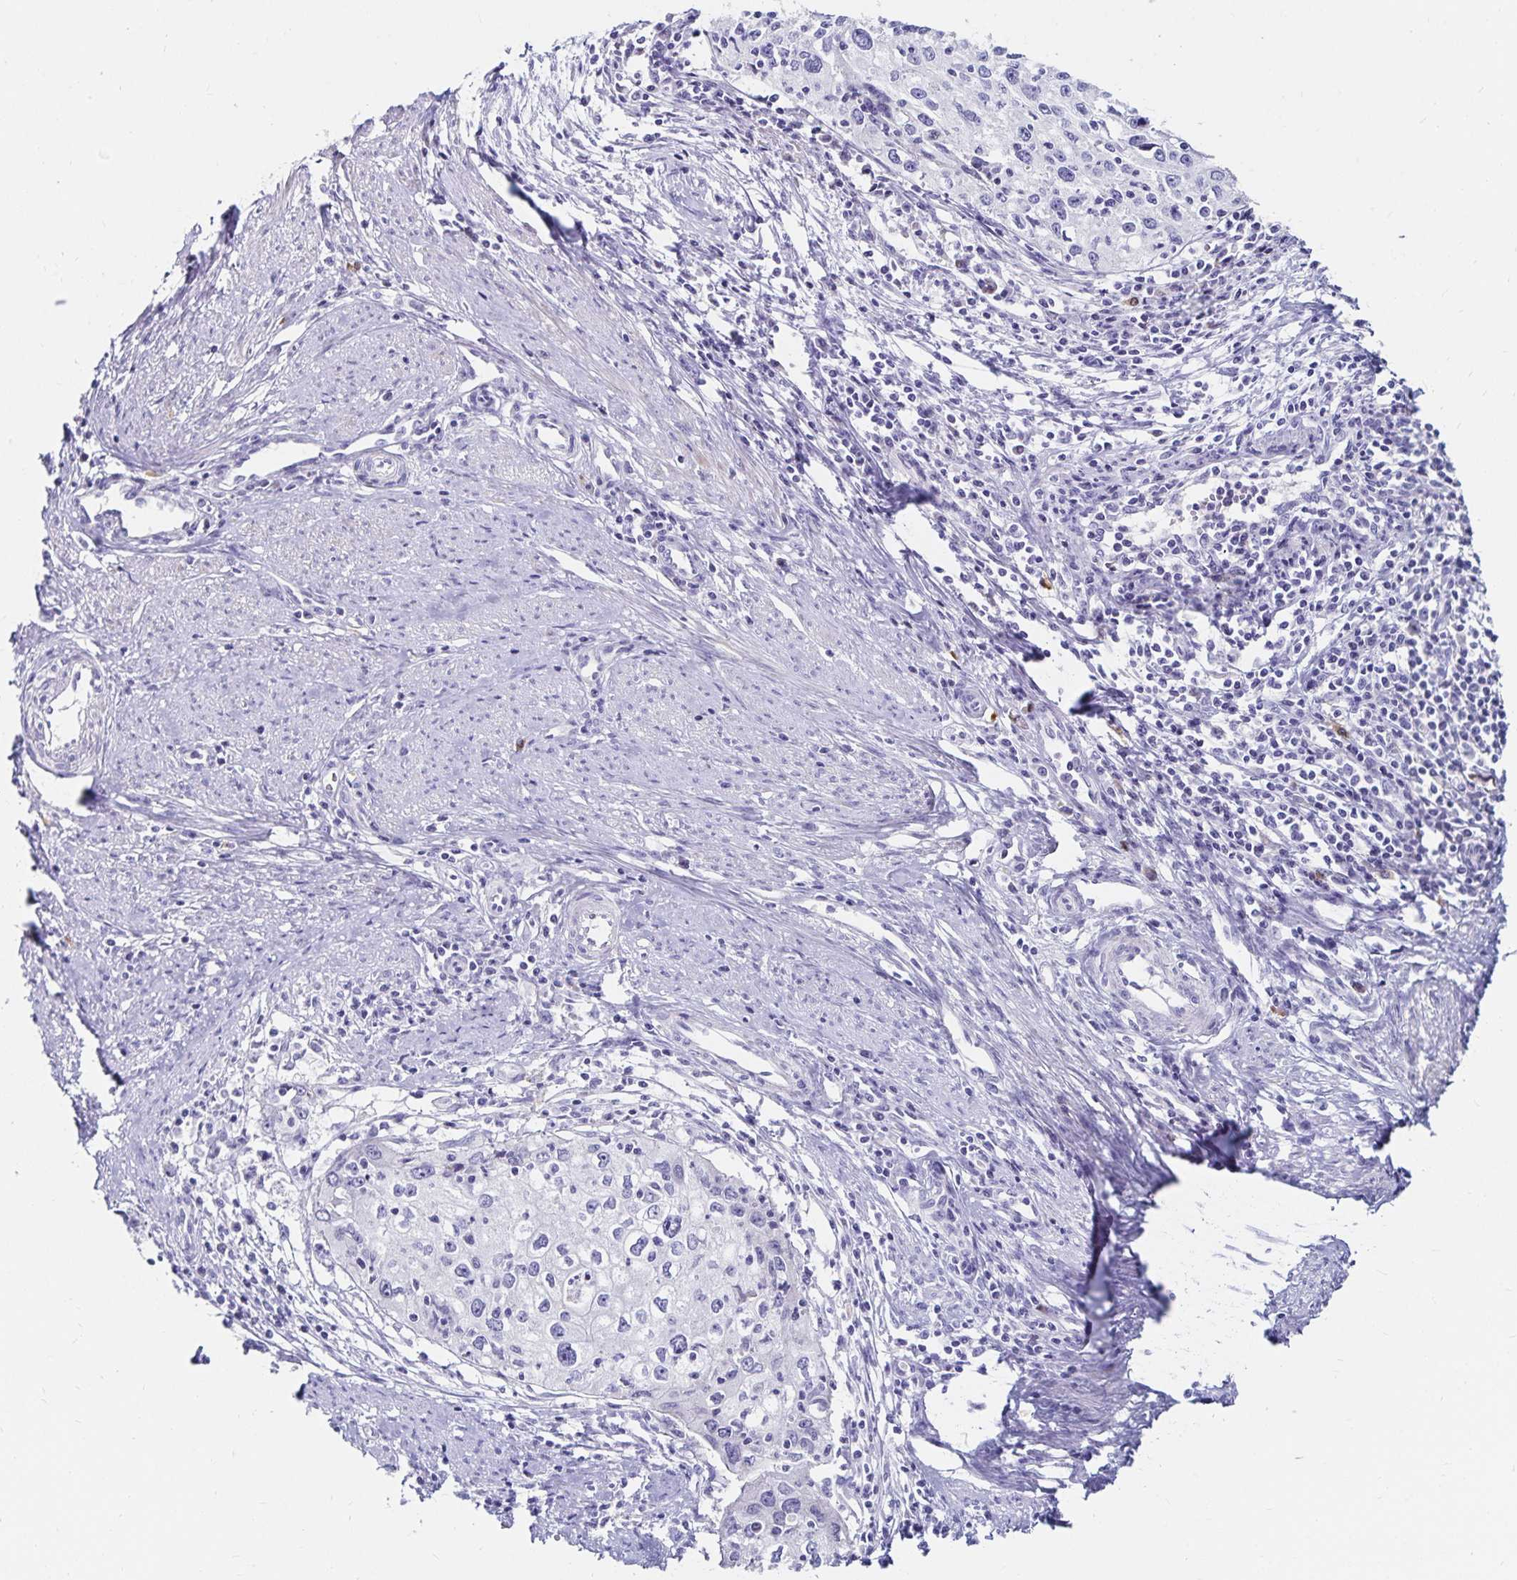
{"staining": {"intensity": "negative", "quantity": "none", "location": "none"}, "tissue": "cervical cancer", "cell_type": "Tumor cells", "image_type": "cancer", "snomed": [{"axis": "morphology", "description": "Squamous cell carcinoma, NOS"}, {"axis": "topography", "description": "Cervix"}], "caption": "An immunohistochemistry micrograph of squamous cell carcinoma (cervical) is shown. There is no staining in tumor cells of squamous cell carcinoma (cervical).", "gene": "NECAP1", "patient": {"sex": "female", "age": 40}}